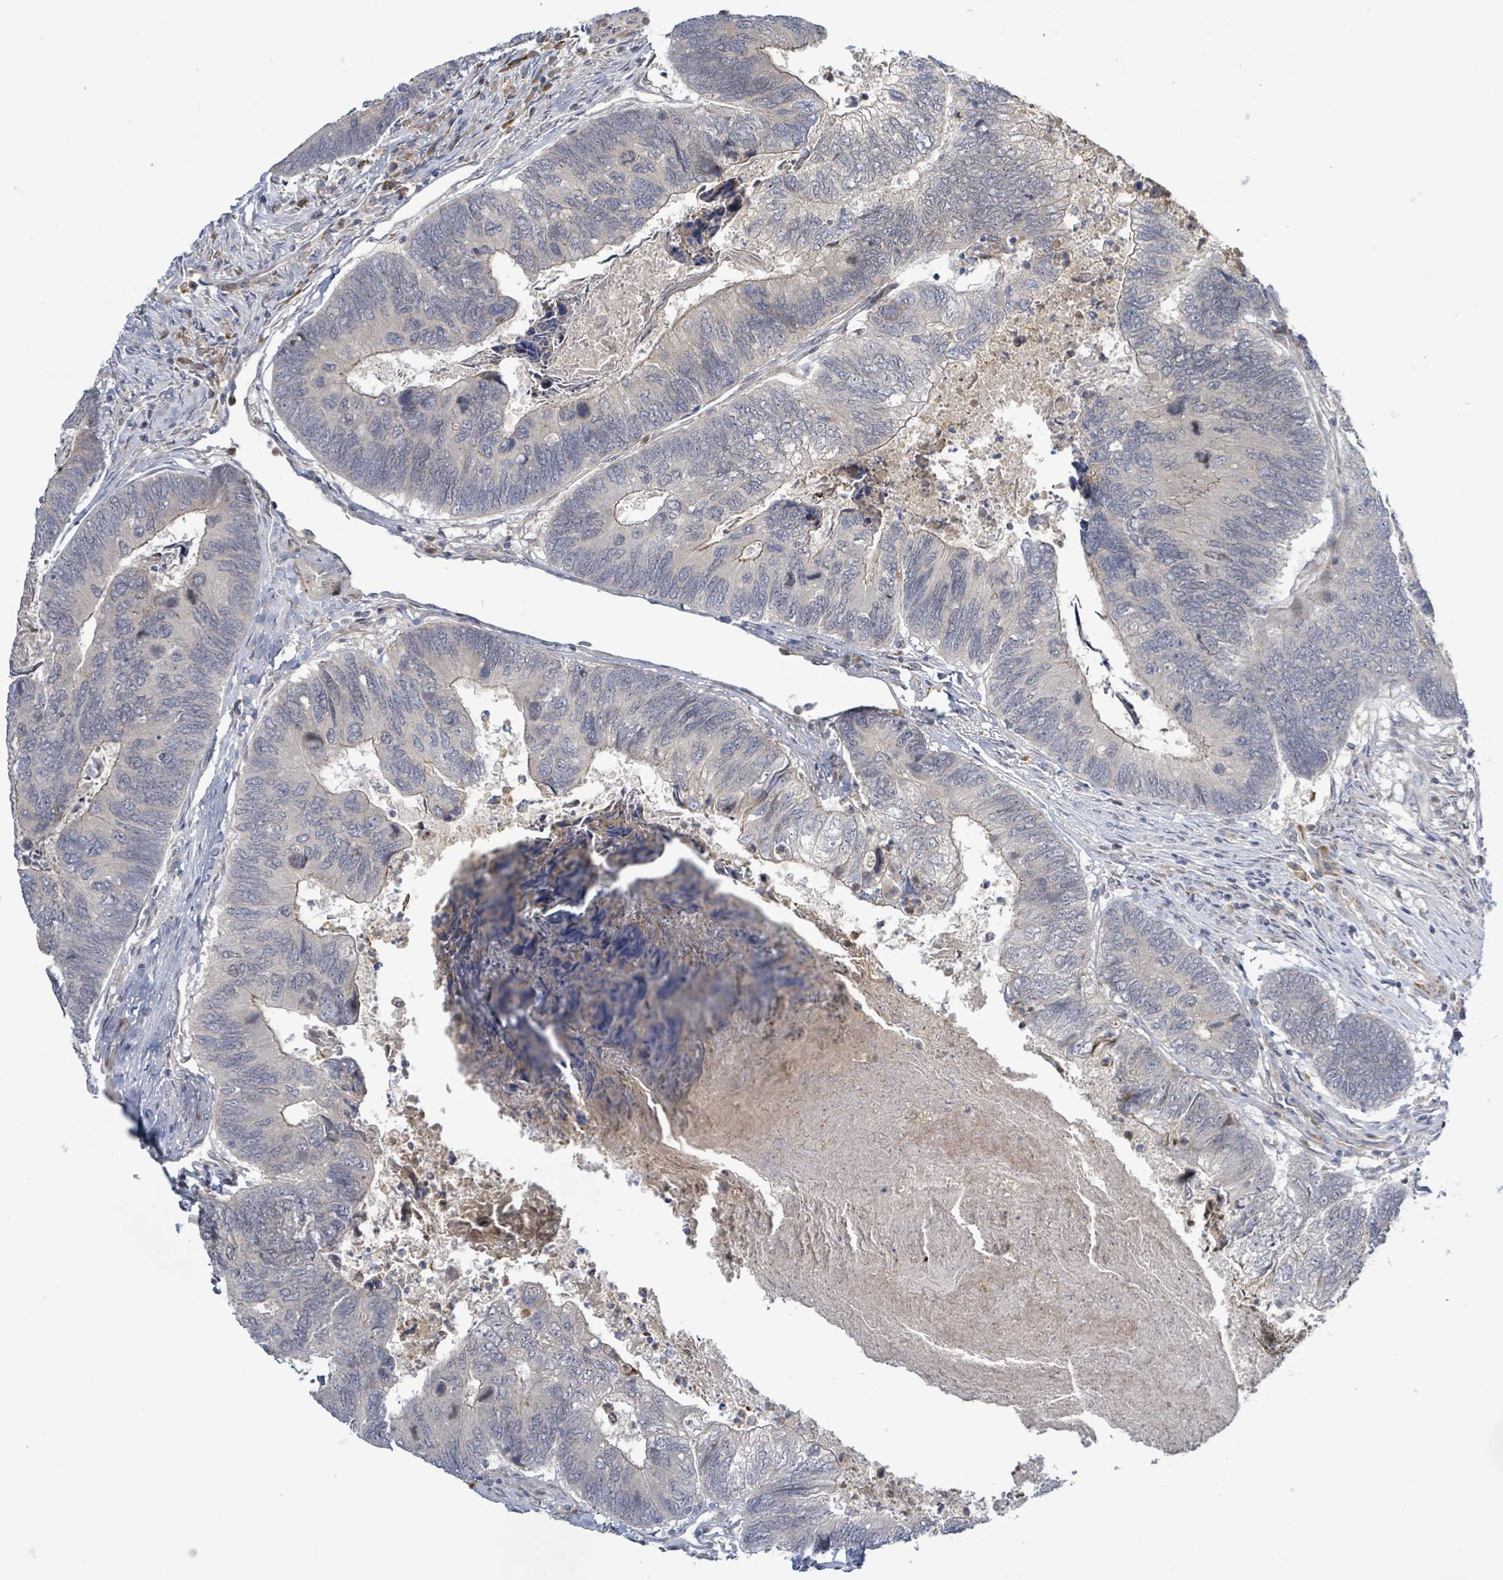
{"staining": {"intensity": "weak", "quantity": "<25%", "location": "cytoplasmic/membranous"}, "tissue": "colorectal cancer", "cell_type": "Tumor cells", "image_type": "cancer", "snomed": [{"axis": "morphology", "description": "Adenocarcinoma, NOS"}, {"axis": "topography", "description": "Colon"}], "caption": "This is an immunohistochemistry histopathology image of human colorectal adenocarcinoma. There is no positivity in tumor cells.", "gene": "SLIT3", "patient": {"sex": "female", "age": 67}}